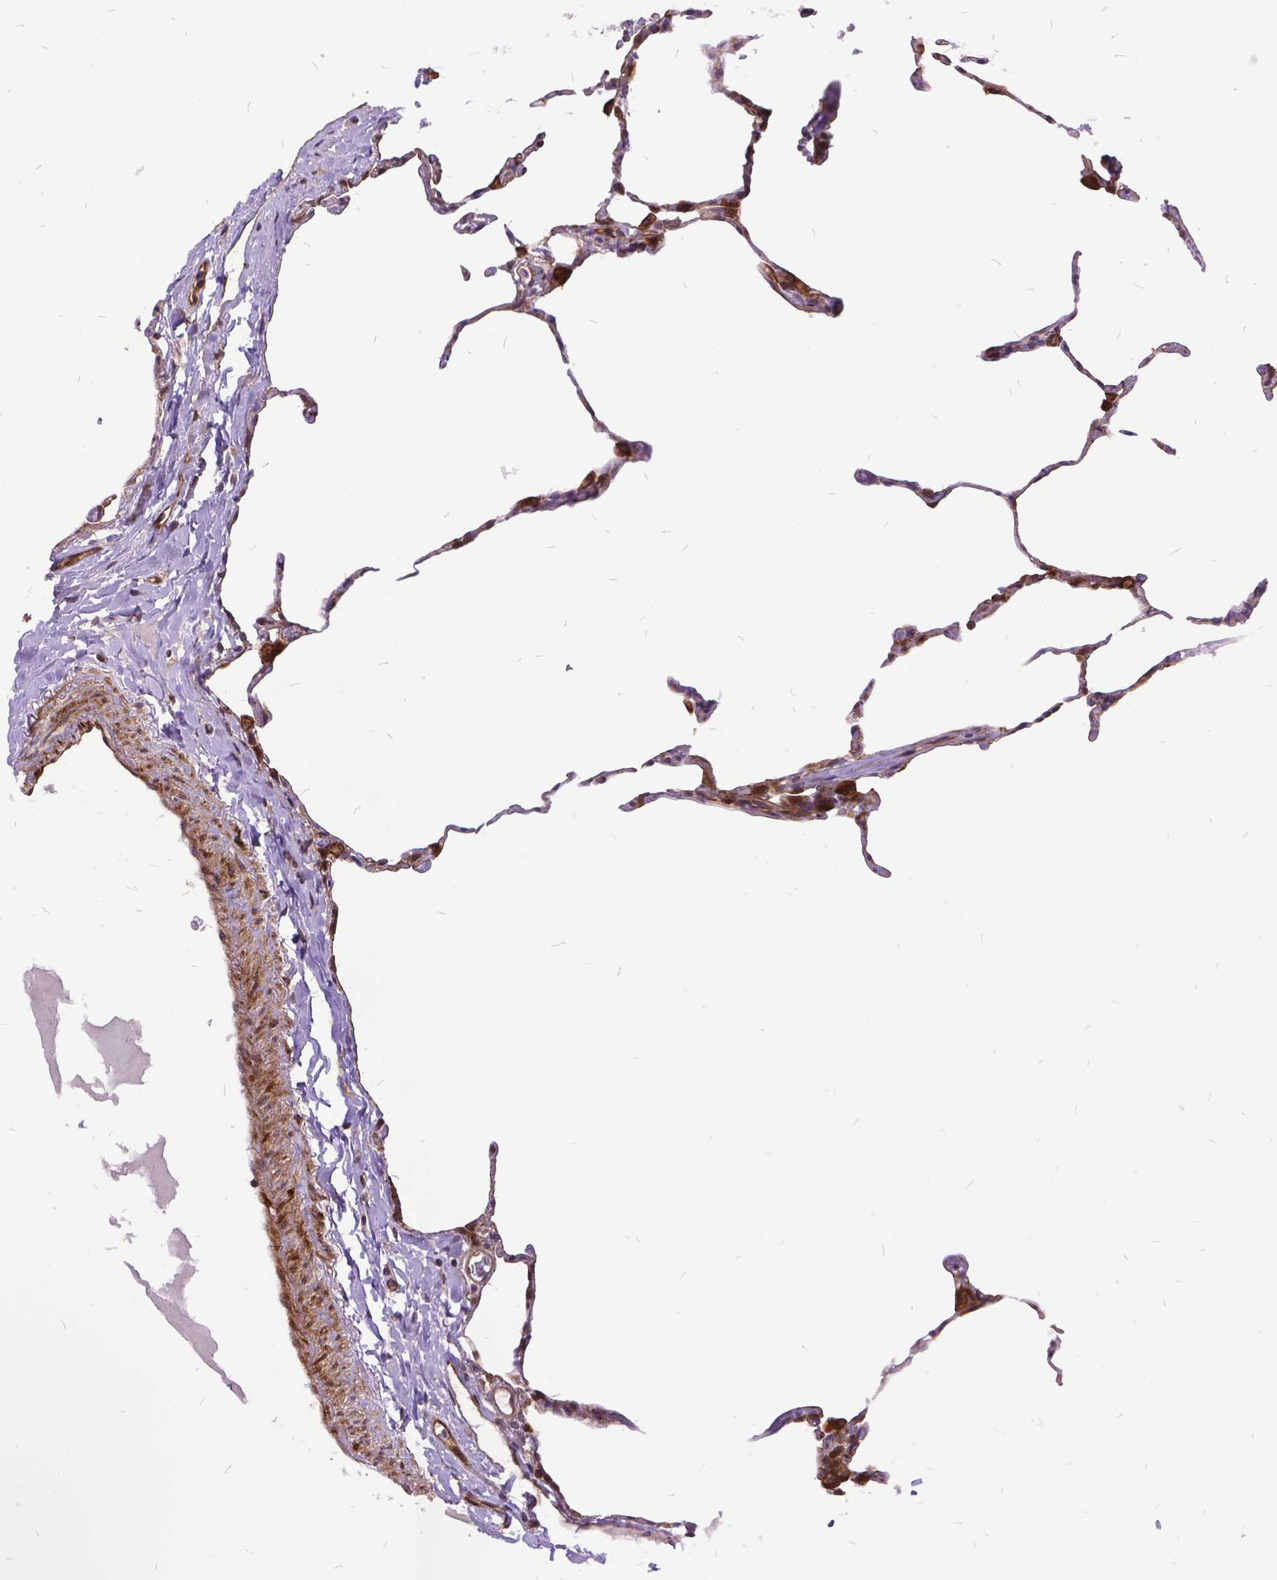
{"staining": {"intensity": "moderate", "quantity": "25%-75%", "location": "cytoplasmic/membranous"}, "tissue": "lung", "cell_type": "Alveolar cells", "image_type": "normal", "snomed": [{"axis": "morphology", "description": "Normal tissue, NOS"}, {"axis": "topography", "description": "Lung"}], "caption": "High-power microscopy captured an IHC image of unremarkable lung, revealing moderate cytoplasmic/membranous expression in about 25%-75% of alveolar cells.", "gene": "GRB7", "patient": {"sex": "female", "age": 57}}